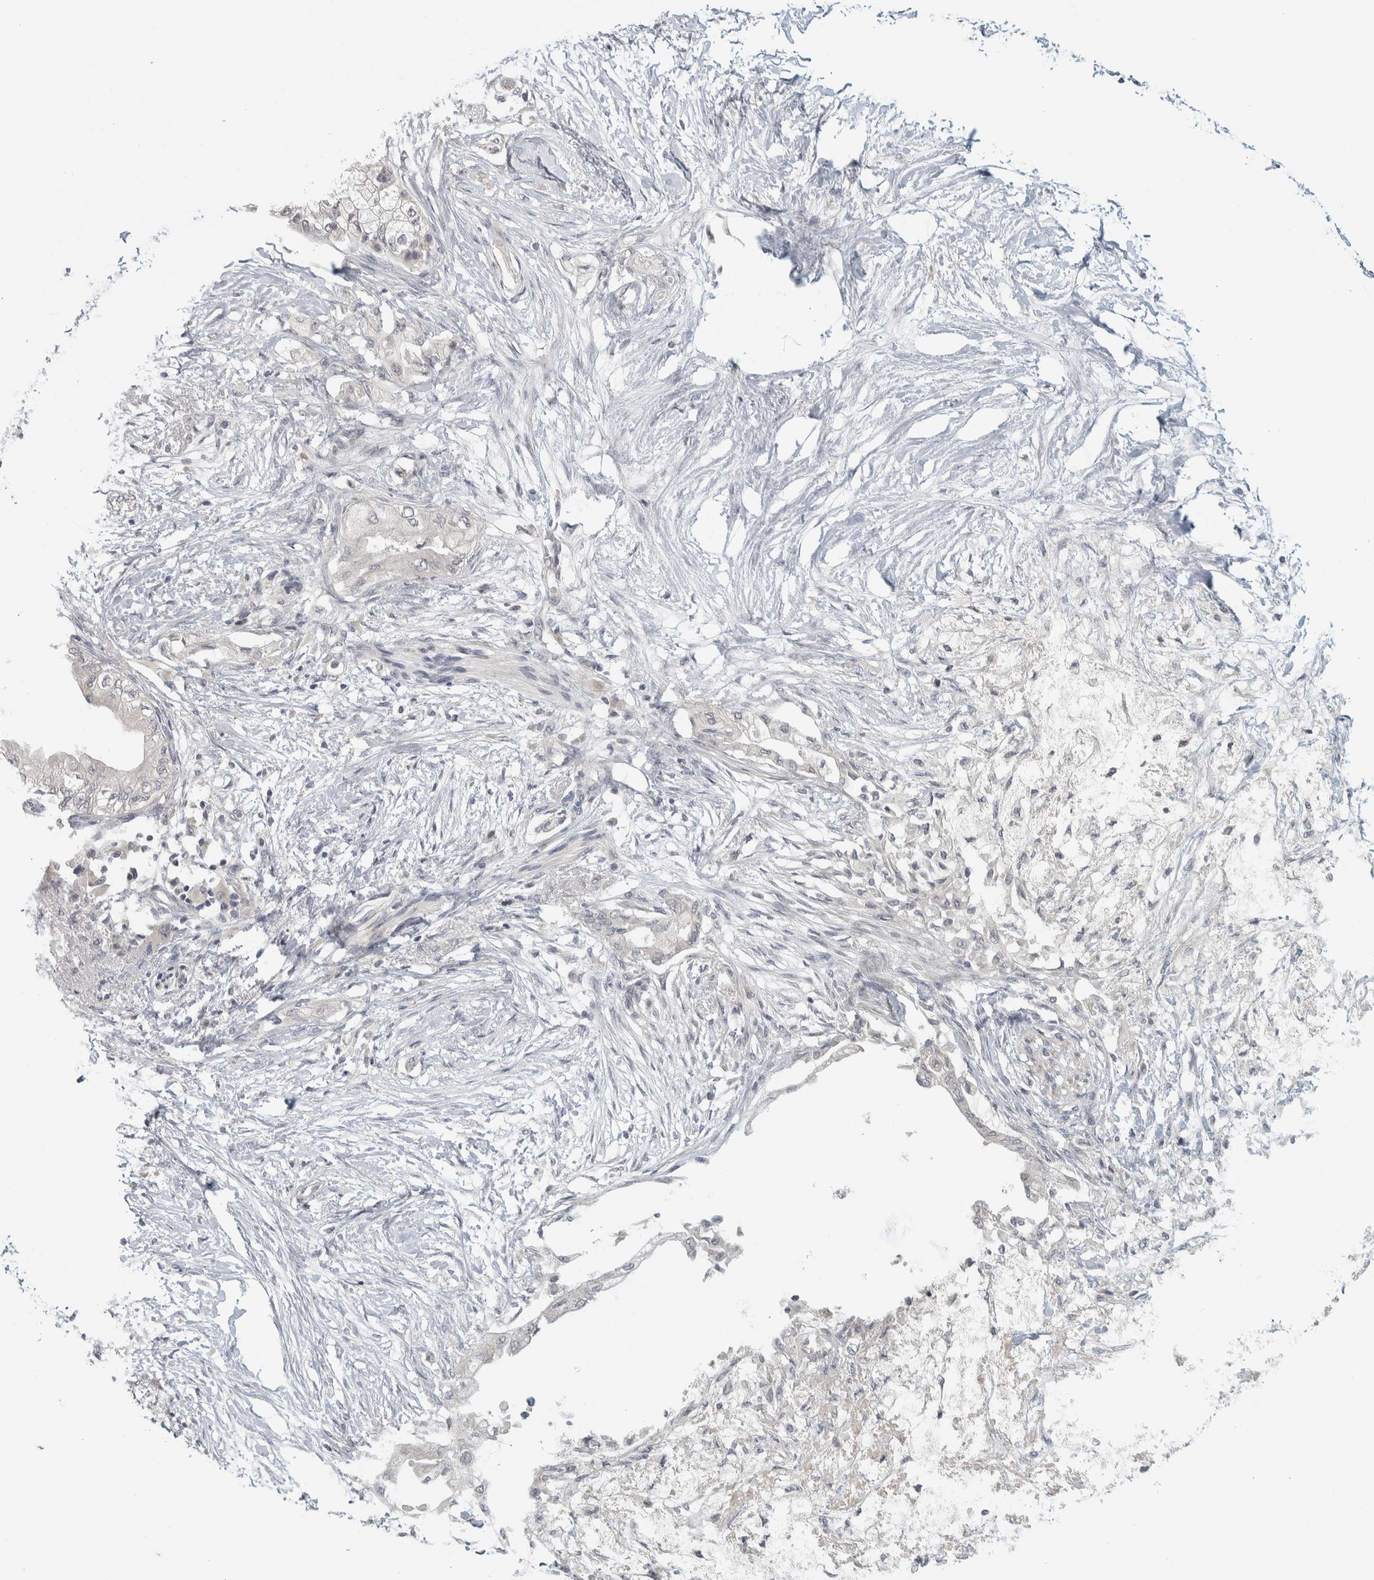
{"staining": {"intensity": "negative", "quantity": "none", "location": "none"}, "tissue": "pancreatic cancer", "cell_type": "Tumor cells", "image_type": "cancer", "snomed": [{"axis": "morphology", "description": "Normal tissue, NOS"}, {"axis": "morphology", "description": "Adenocarcinoma, NOS"}, {"axis": "topography", "description": "Pancreas"}, {"axis": "topography", "description": "Duodenum"}], "caption": "Immunohistochemistry (IHC) image of neoplastic tissue: human pancreatic cancer (adenocarcinoma) stained with DAB reveals no significant protein staining in tumor cells.", "gene": "AFP", "patient": {"sex": "female", "age": 60}}